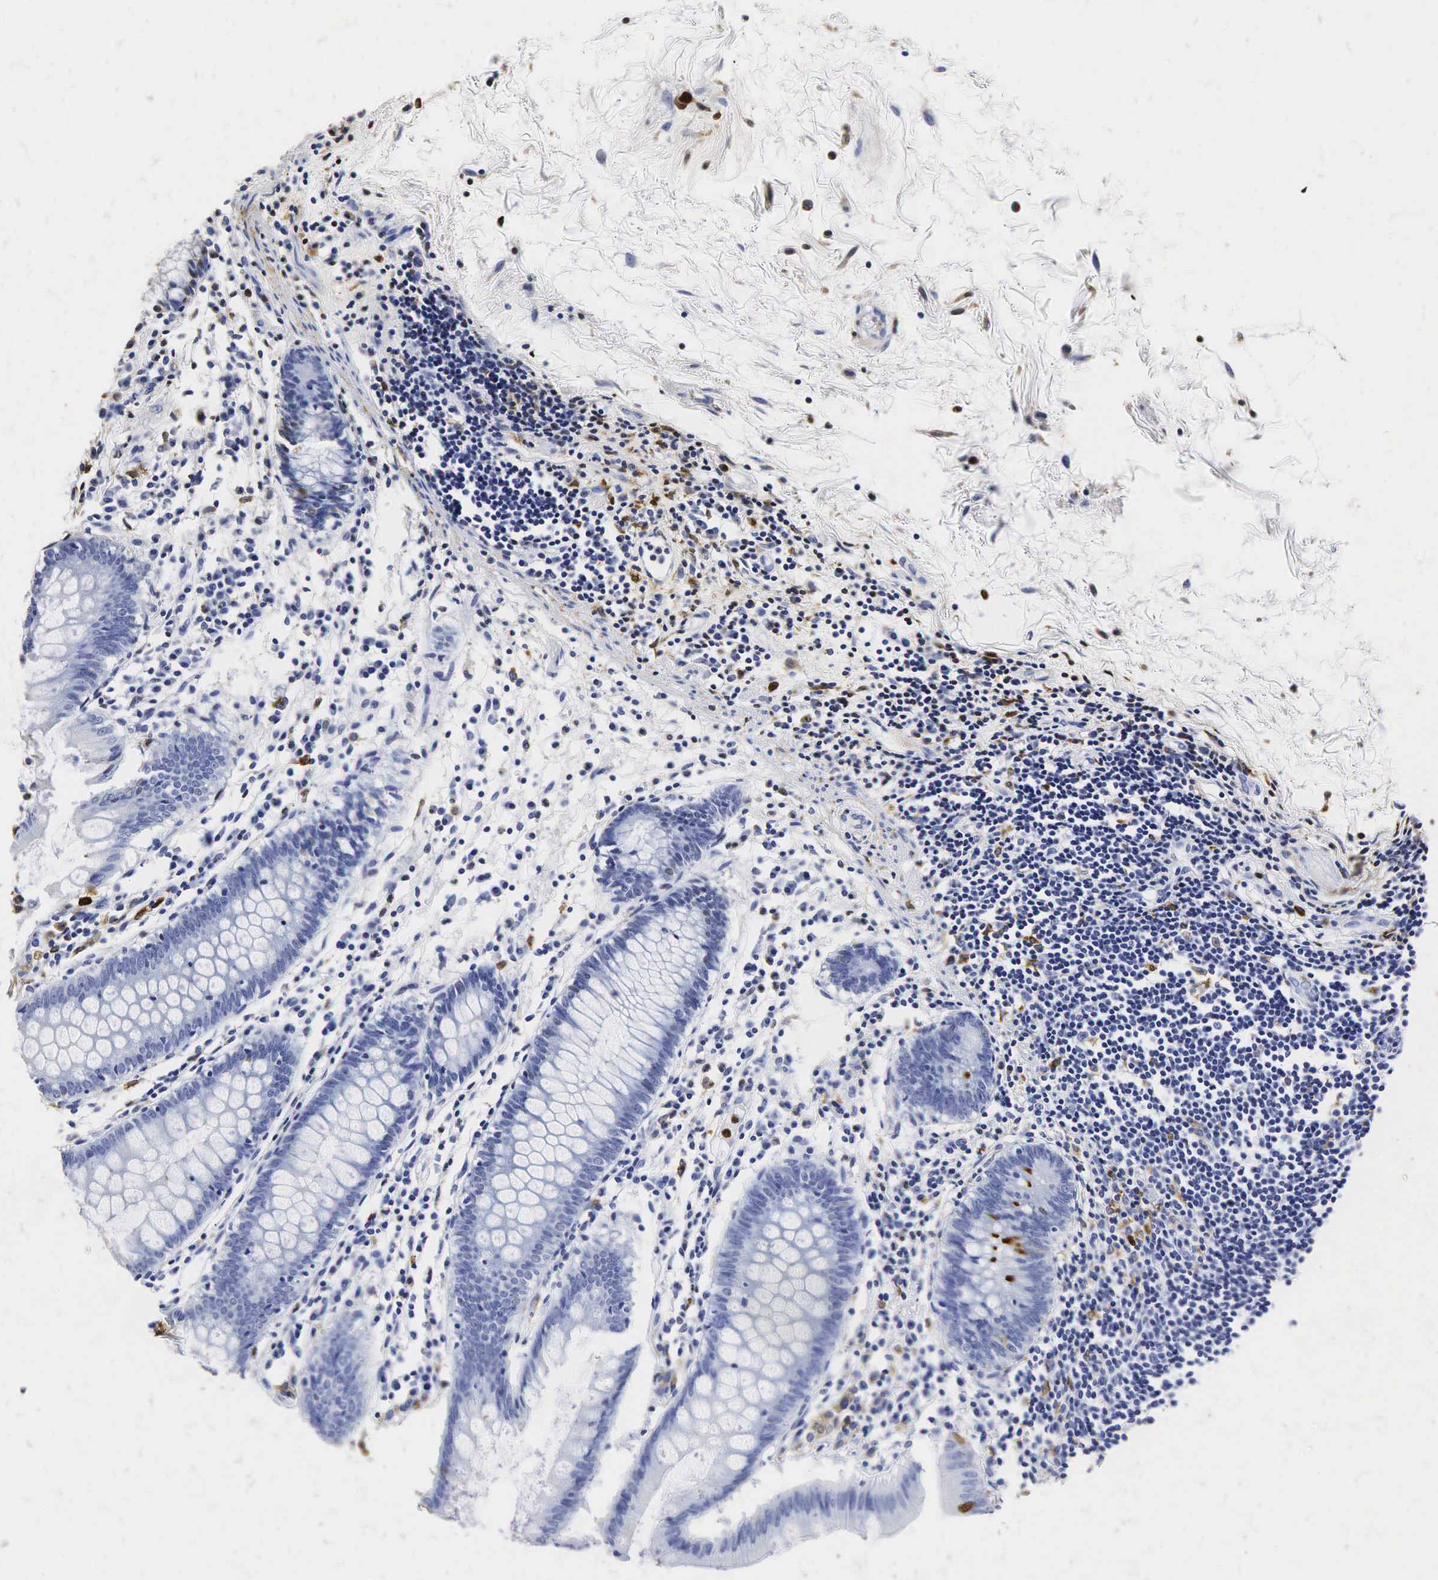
{"staining": {"intensity": "negative", "quantity": "none", "location": "none"}, "tissue": "colon", "cell_type": "Endothelial cells", "image_type": "normal", "snomed": [{"axis": "morphology", "description": "Normal tissue, NOS"}, {"axis": "topography", "description": "Colon"}], "caption": "Micrograph shows no significant protein expression in endothelial cells of unremarkable colon.", "gene": "LYZ", "patient": {"sex": "female", "age": 55}}